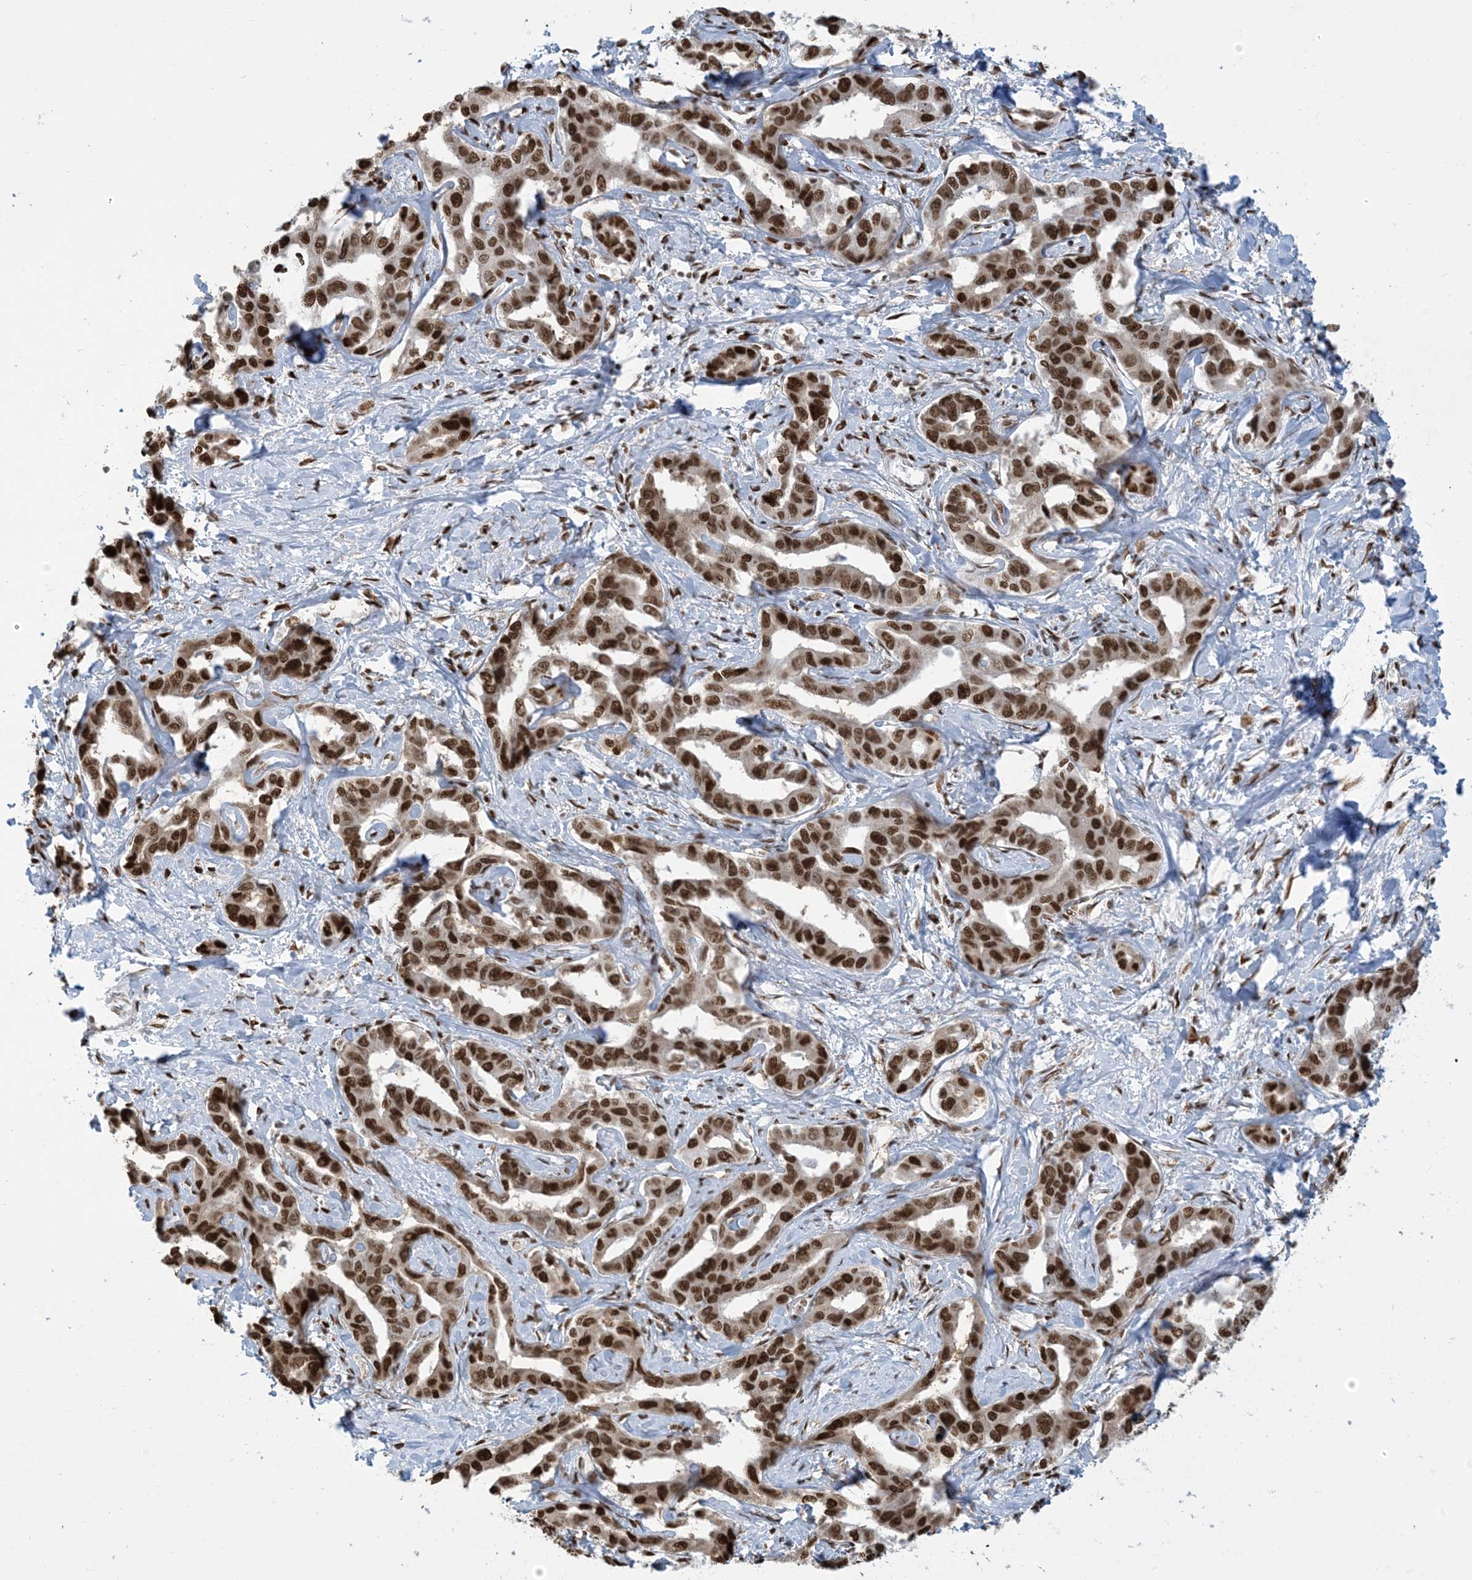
{"staining": {"intensity": "strong", "quantity": ">75%", "location": "nuclear"}, "tissue": "liver cancer", "cell_type": "Tumor cells", "image_type": "cancer", "snomed": [{"axis": "morphology", "description": "Cholangiocarcinoma"}, {"axis": "topography", "description": "Liver"}], "caption": "Protein analysis of liver cancer tissue displays strong nuclear positivity in about >75% of tumor cells. The staining is performed using DAB brown chromogen to label protein expression. The nuclei are counter-stained blue using hematoxylin.", "gene": "STAG1", "patient": {"sex": "male", "age": 59}}